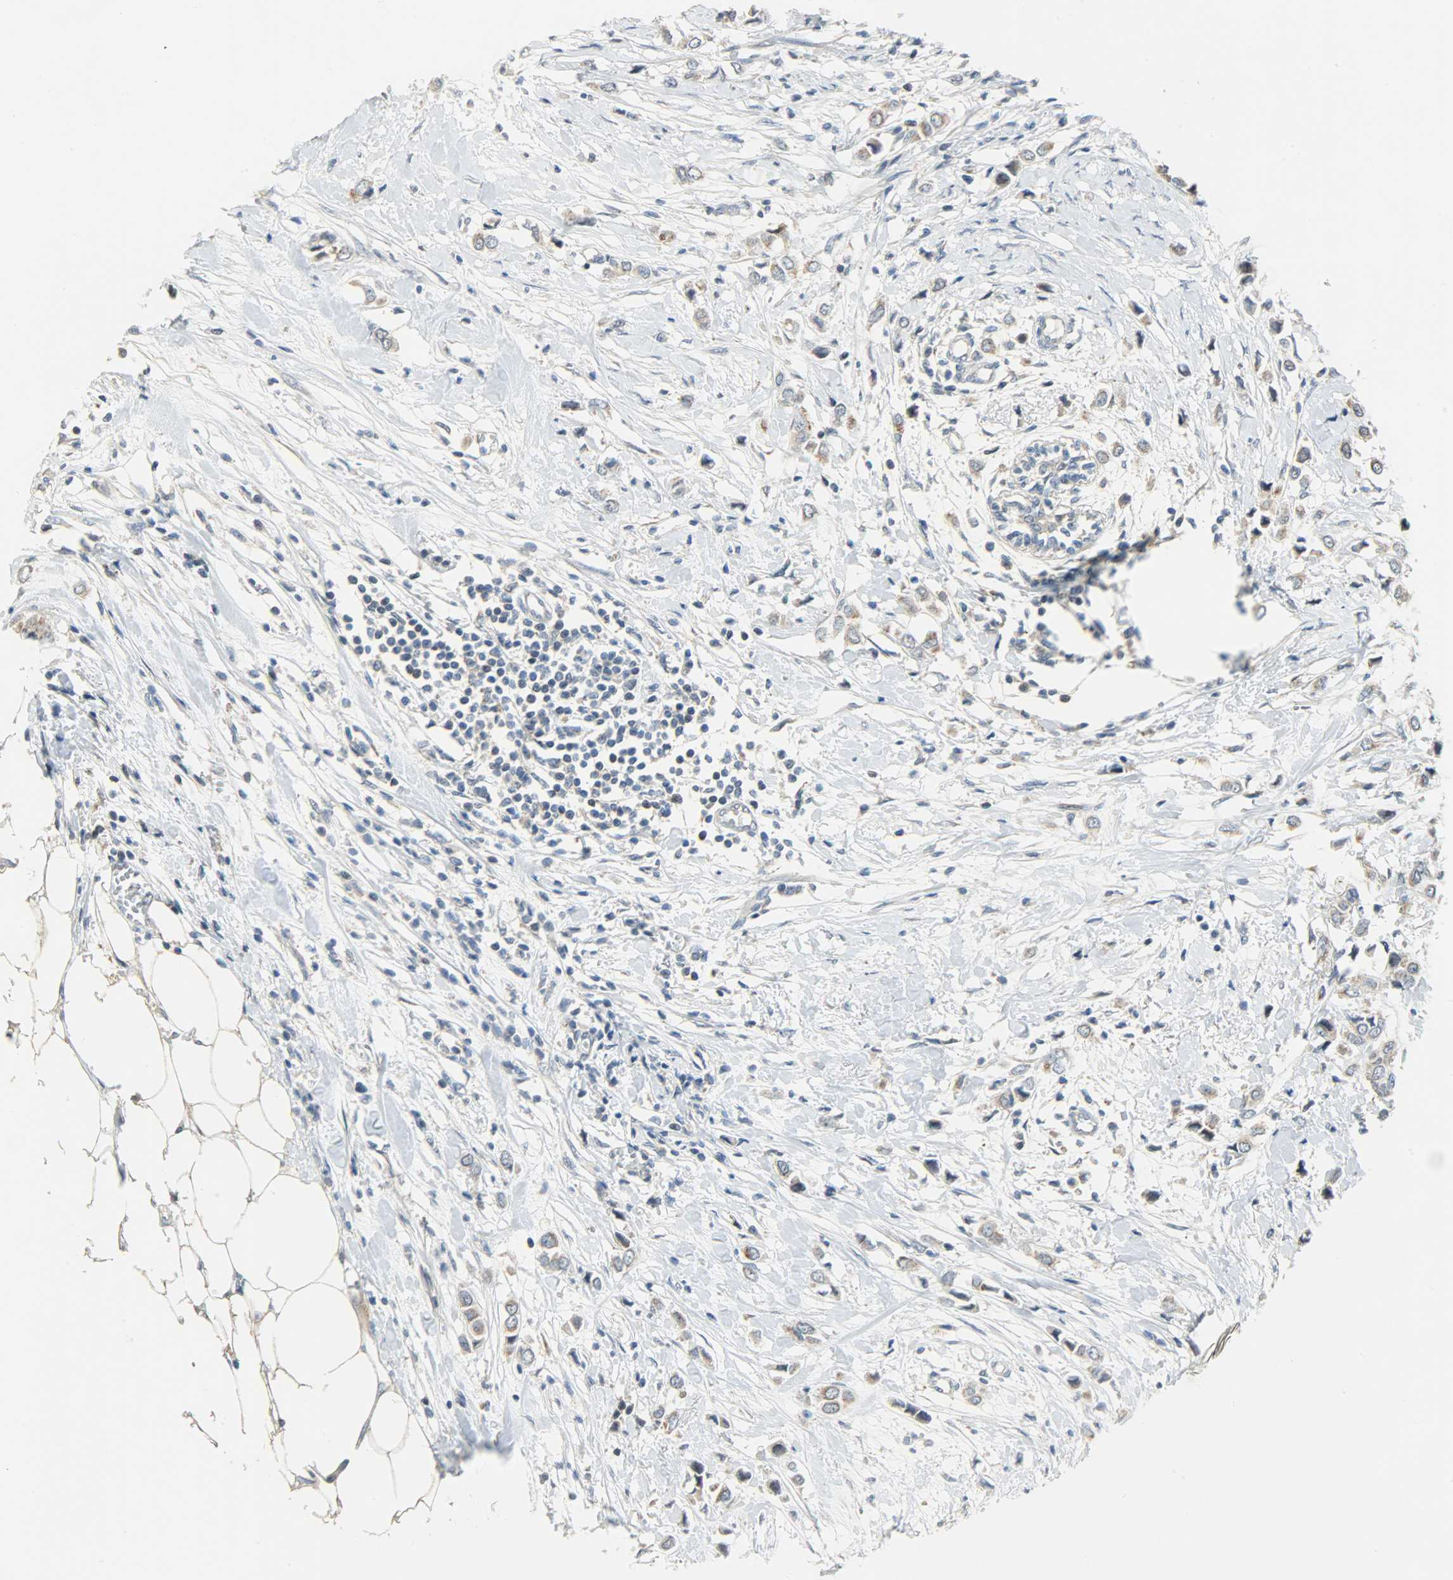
{"staining": {"intensity": "weak", "quantity": ">75%", "location": "cytoplasmic/membranous"}, "tissue": "breast cancer", "cell_type": "Tumor cells", "image_type": "cancer", "snomed": [{"axis": "morphology", "description": "Lobular carcinoma"}, {"axis": "topography", "description": "Breast"}], "caption": "Breast cancer stained for a protein (brown) reveals weak cytoplasmic/membranous positive staining in approximately >75% of tumor cells.", "gene": "PPP1R1B", "patient": {"sex": "female", "age": 51}}